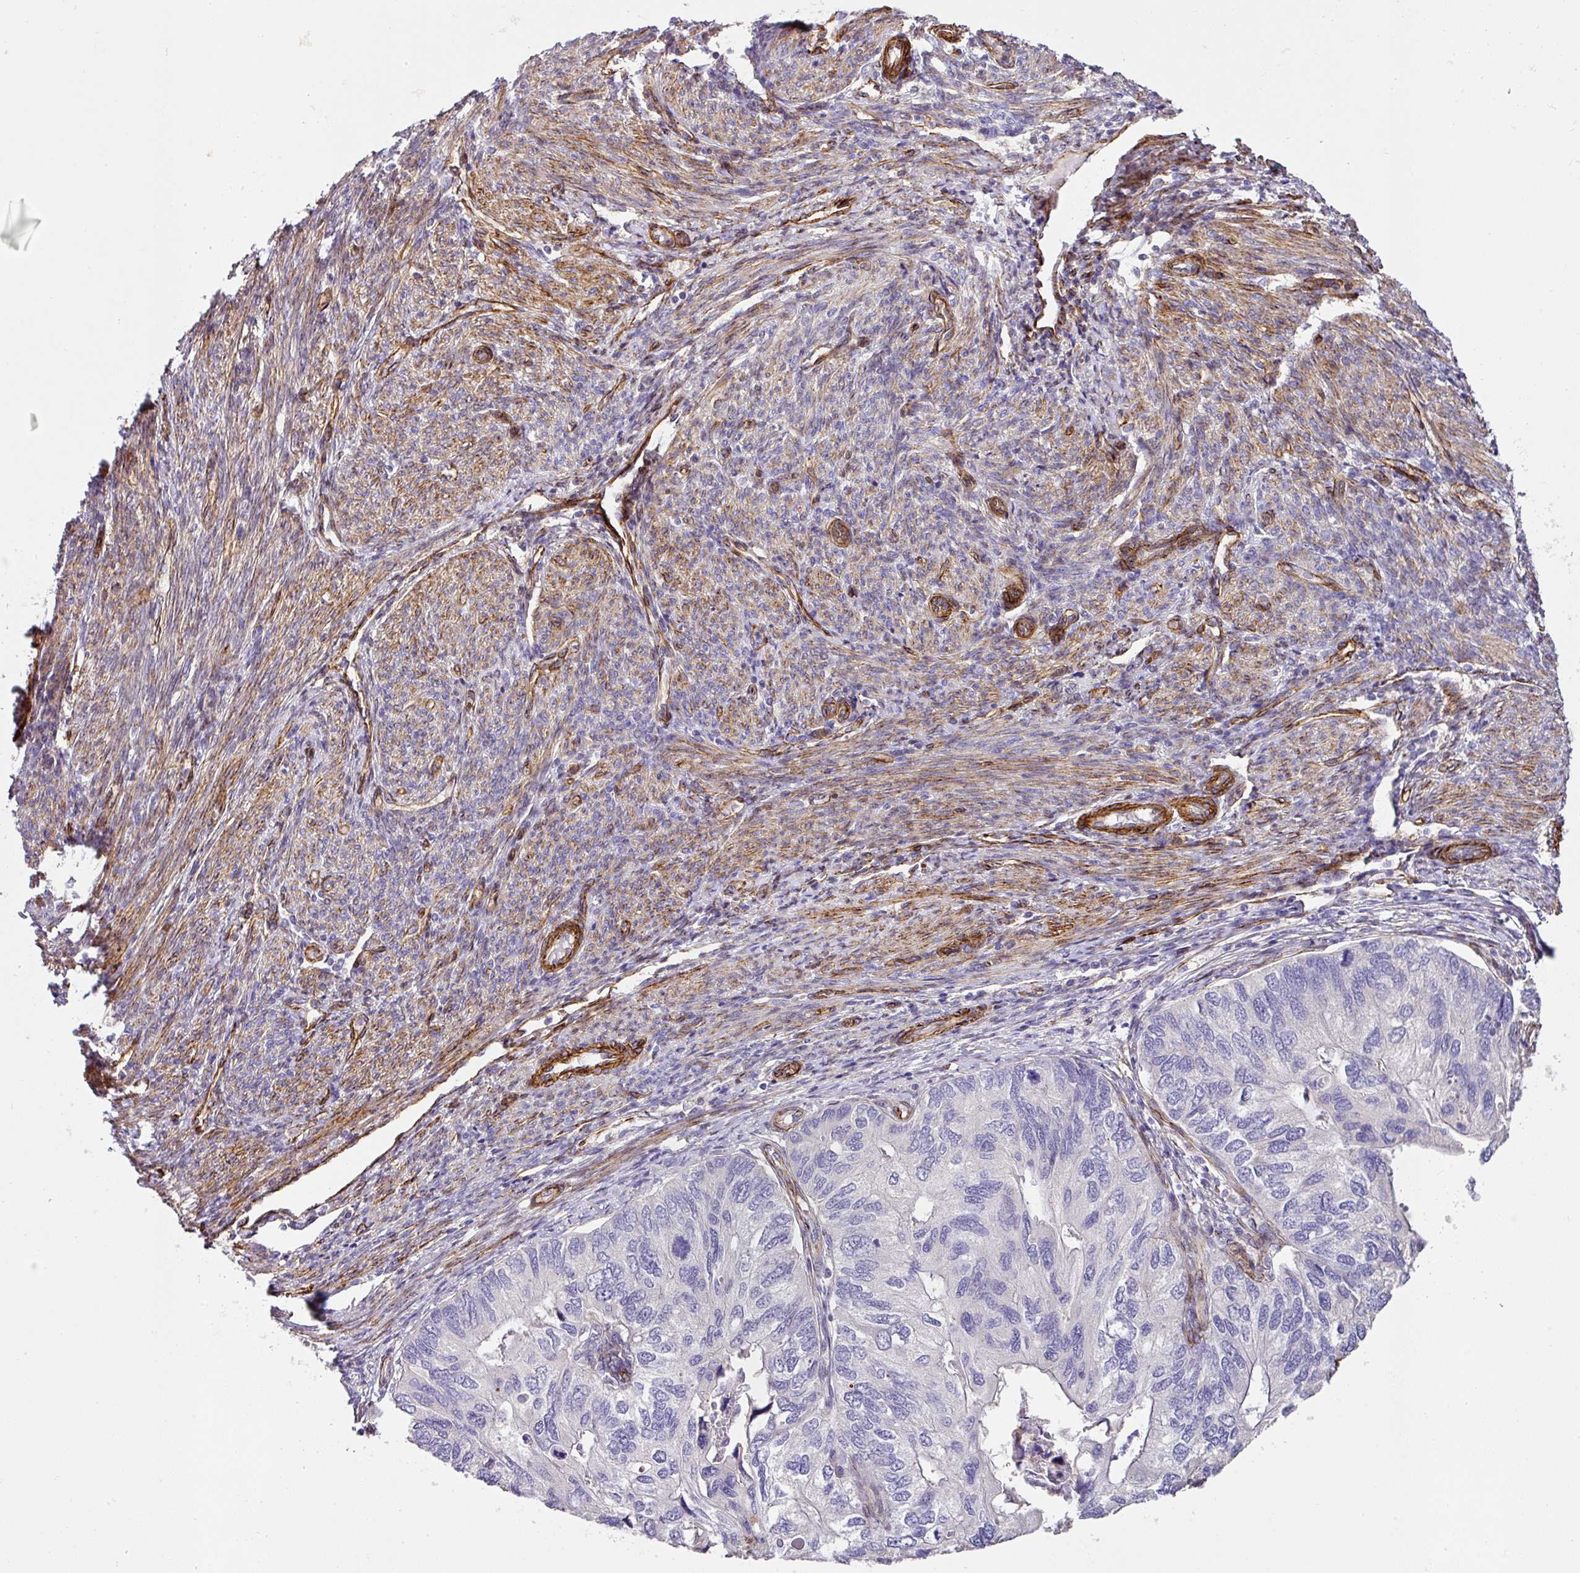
{"staining": {"intensity": "negative", "quantity": "none", "location": "none"}, "tissue": "endometrial cancer", "cell_type": "Tumor cells", "image_type": "cancer", "snomed": [{"axis": "morphology", "description": "Carcinoma, NOS"}, {"axis": "topography", "description": "Uterus"}], "caption": "The immunohistochemistry histopathology image has no significant staining in tumor cells of endometrial cancer (carcinoma) tissue.", "gene": "SLC25A17", "patient": {"sex": "female", "age": 76}}